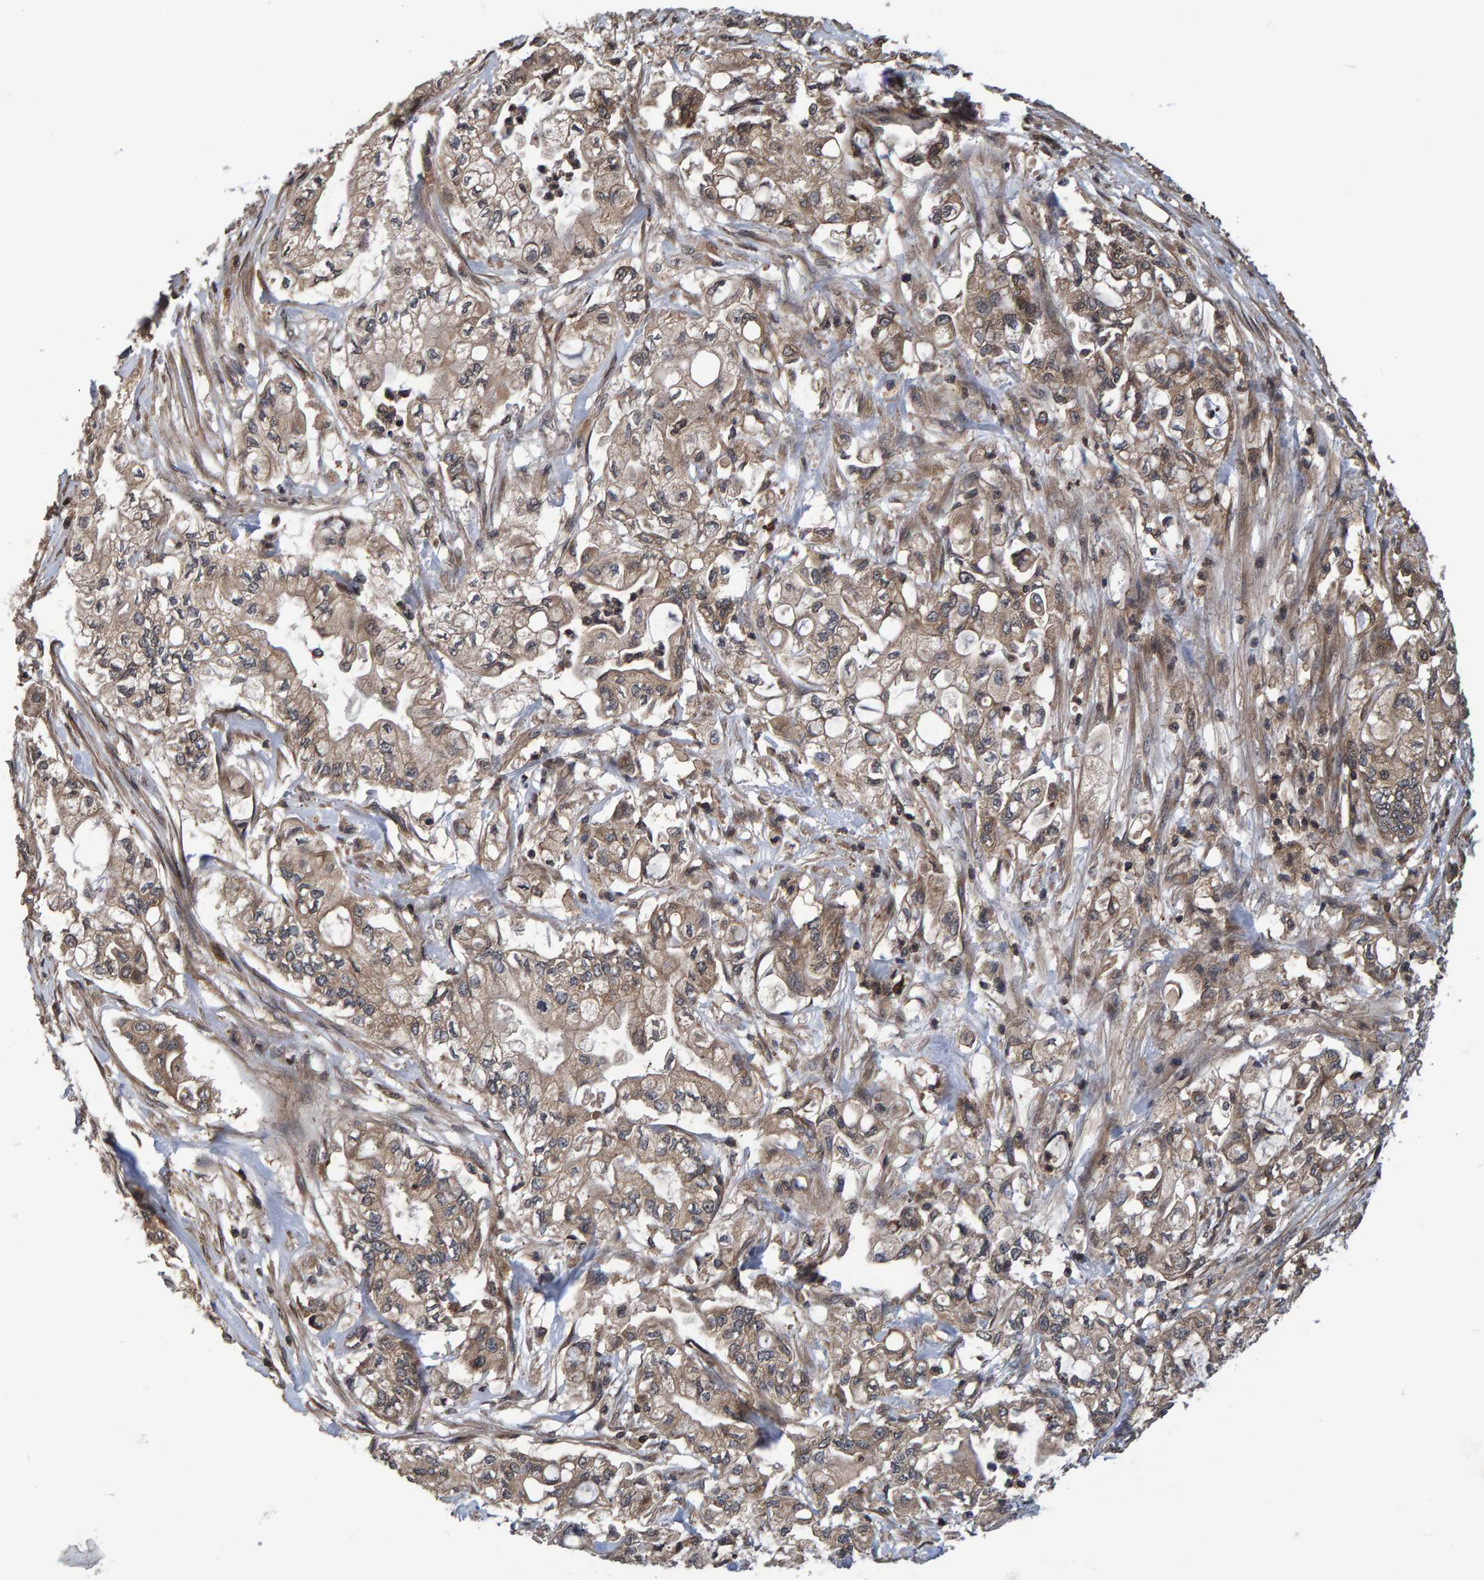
{"staining": {"intensity": "weak", "quantity": ">75%", "location": "cytoplasmic/membranous"}, "tissue": "pancreatic cancer", "cell_type": "Tumor cells", "image_type": "cancer", "snomed": [{"axis": "morphology", "description": "Adenocarcinoma, NOS"}, {"axis": "topography", "description": "Pancreas"}], "caption": "Pancreatic cancer (adenocarcinoma) stained for a protein reveals weak cytoplasmic/membranous positivity in tumor cells.", "gene": "GAB2", "patient": {"sex": "male", "age": 79}}